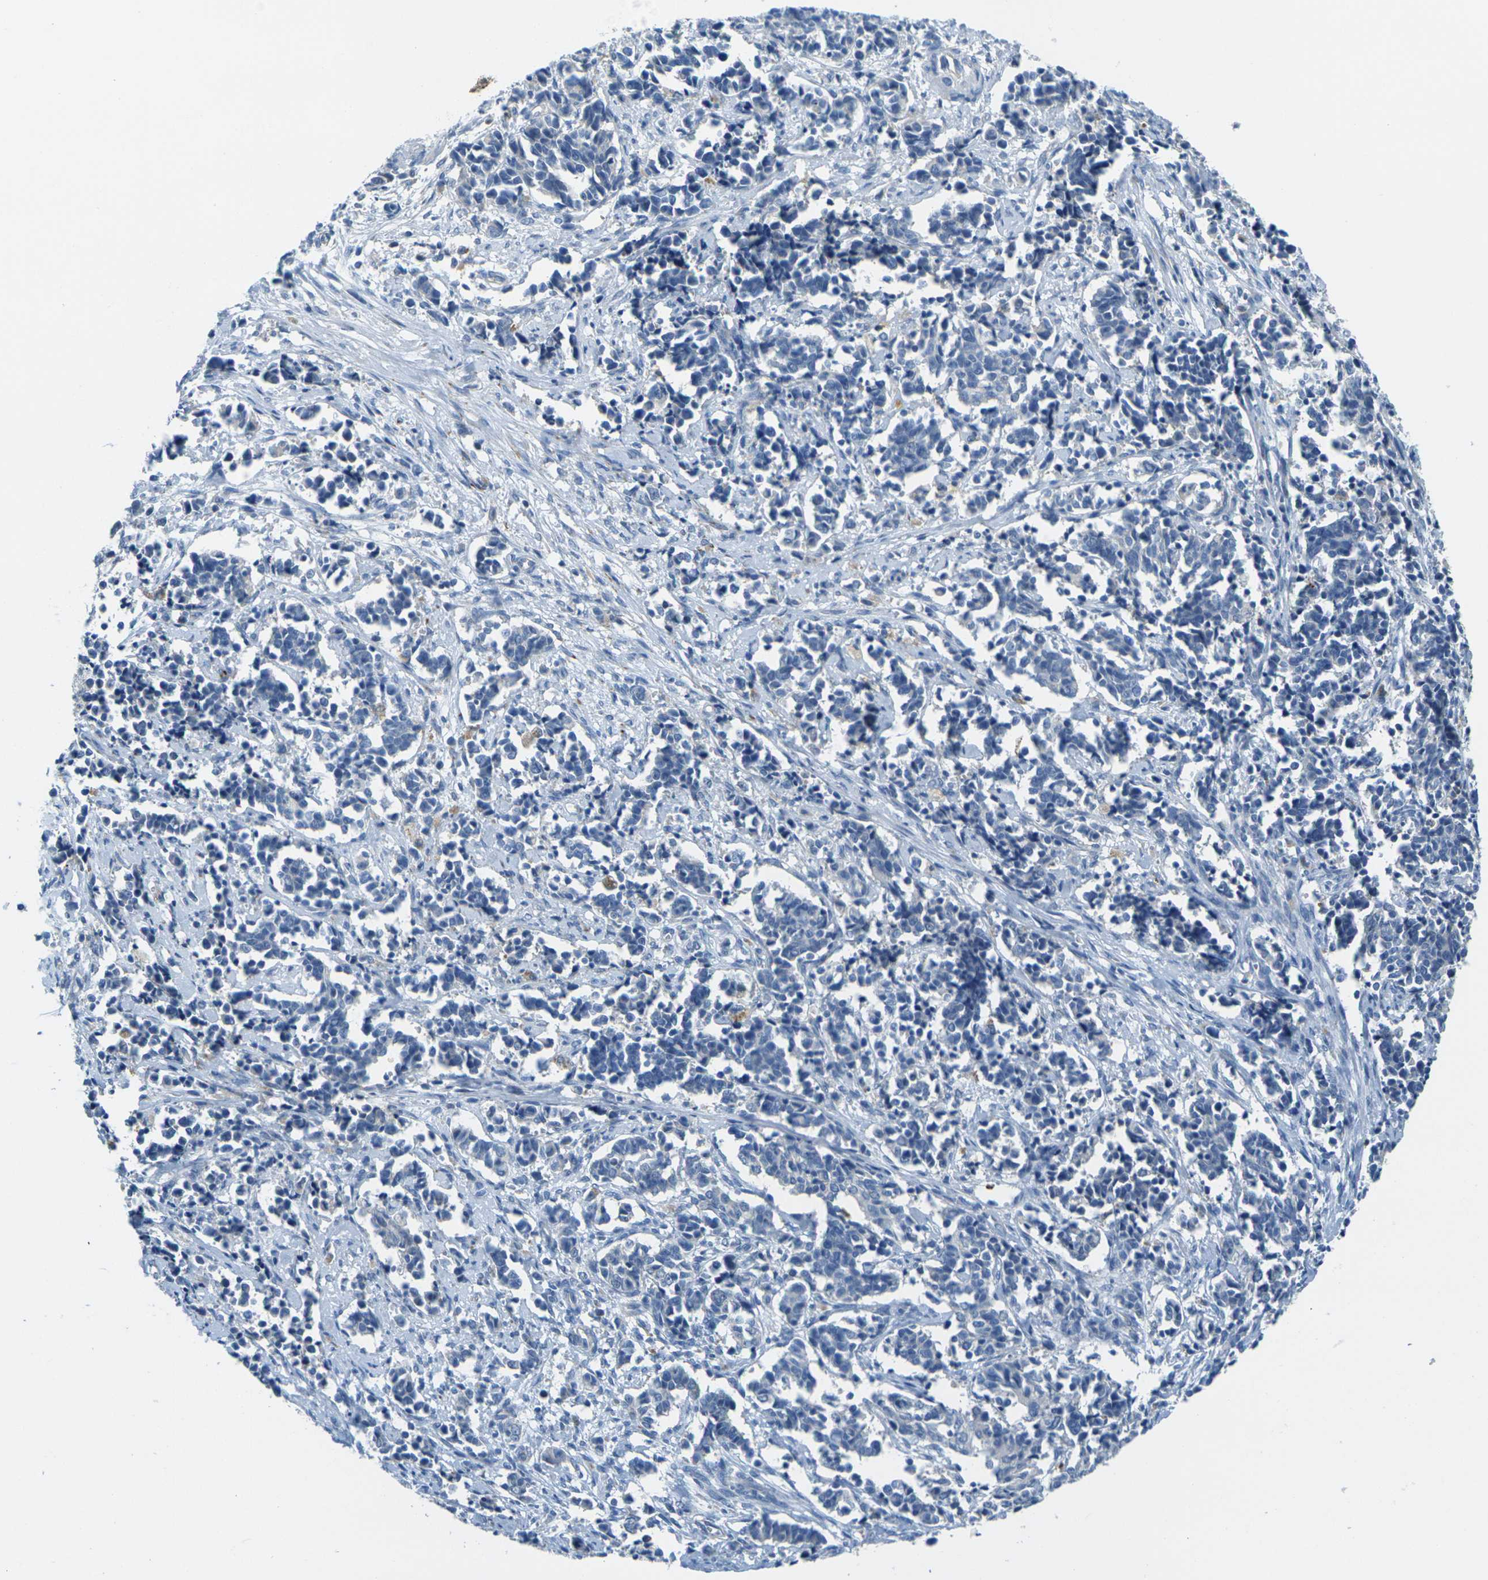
{"staining": {"intensity": "negative", "quantity": "none", "location": "none"}, "tissue": "cervical cancer", "cell_type": "Tumor cells", "image_type": "cancer", "snomed": [{"axis": "morphology", "description": "Normal tissue, NOS"}, {"axis": "morphology", "description": "Squamous cell carcinoma, NOS"}, {"axis": "topography", "description": "Cervix"}], "caption": "Immunohistochemical staining of human cervical squamous cell carcinoma displays no significant positivity in tumor cells. (DAB immunohistochemistry (IHC), high magnification).", "gene": "CYP2C8", "patient": {"sex": "female", "age": 35}}